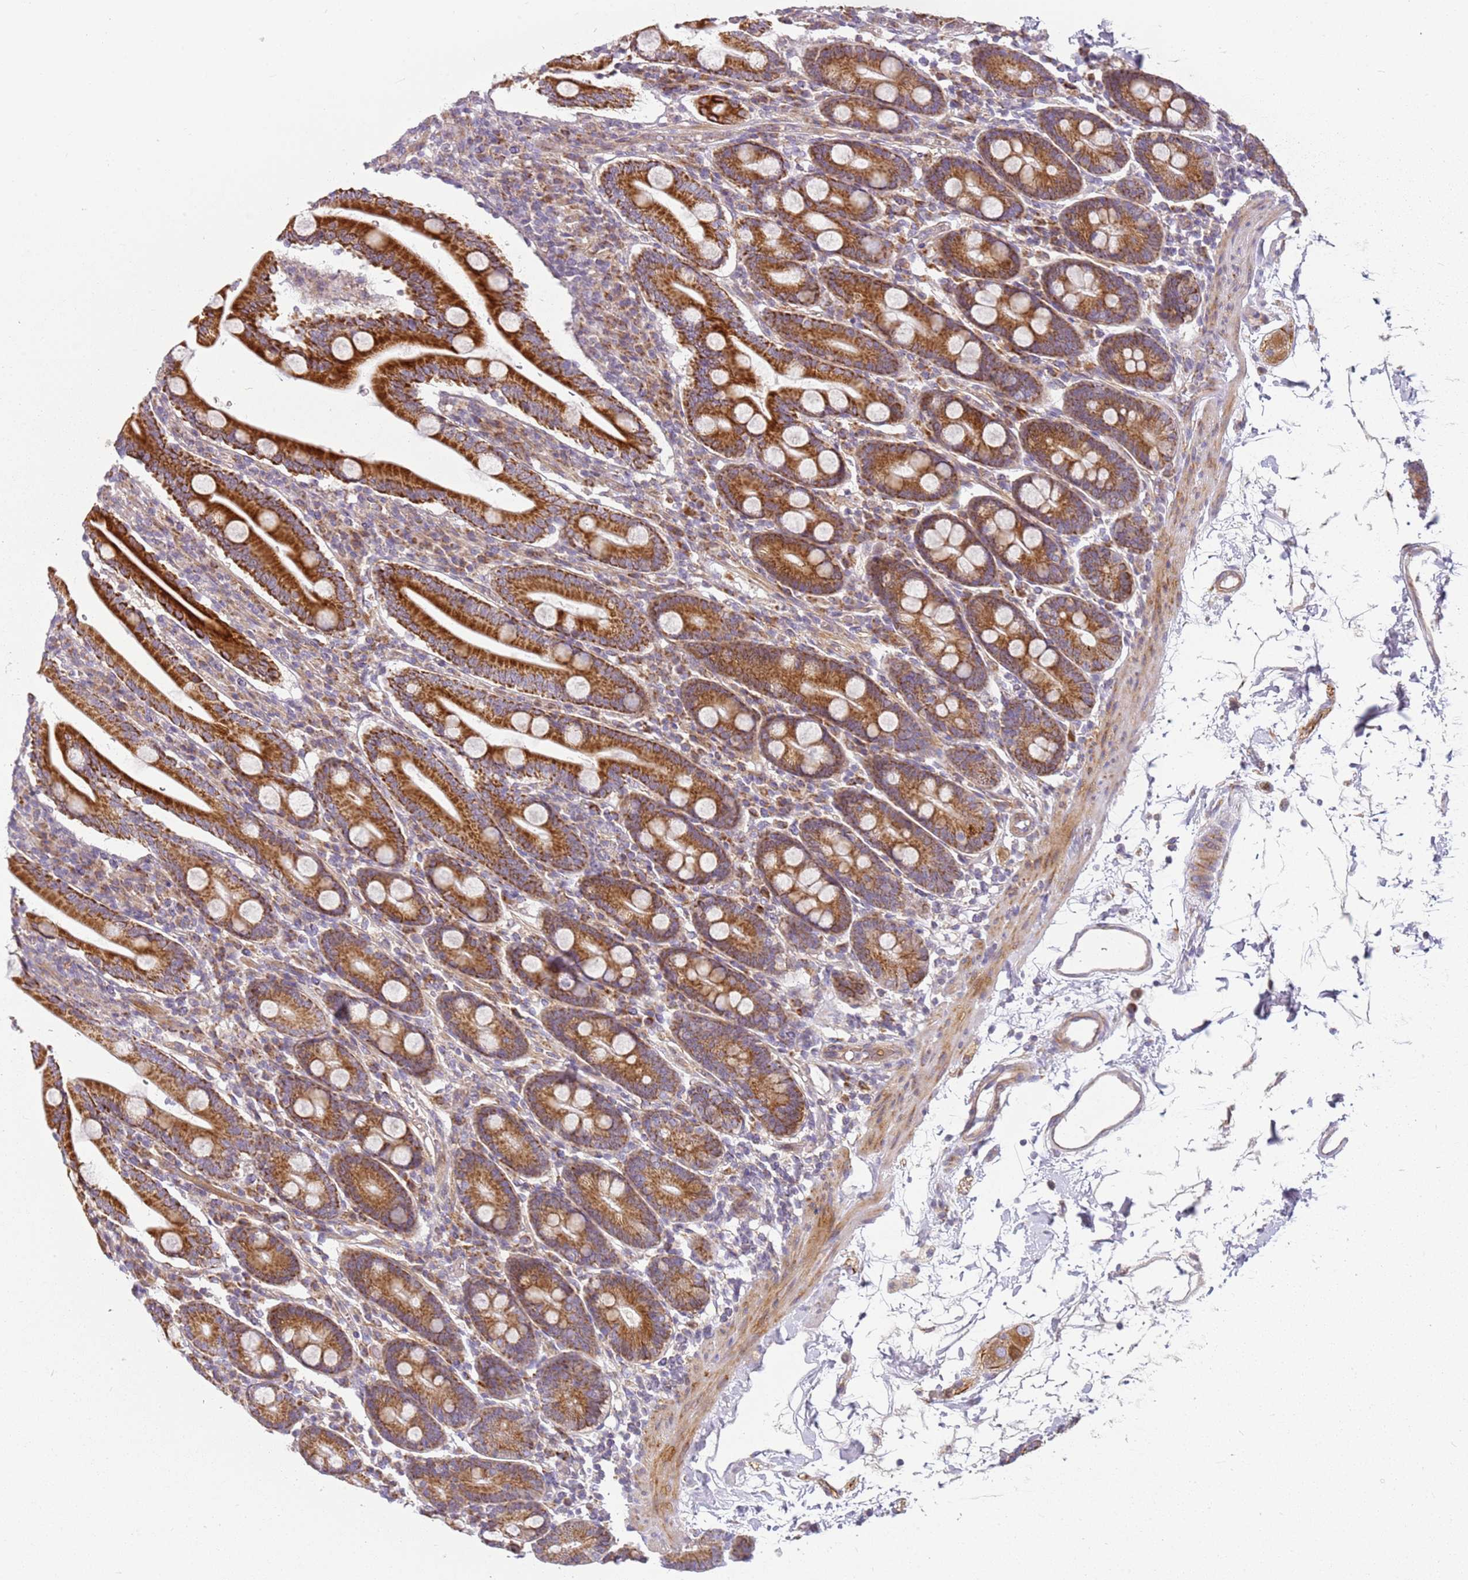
{"staining": {"intensity": "strong", "quantity": ">75%", "location": "cytoplasmic/membranous"}, "tissue": "duodenum", "cell_type": "Glandular cells", "image_type": "normal", "snomed": [{"axis": "morphology", "description": "Normal tissue, NOS"}, {"axis": "topography", "description": "Duodenum"}], "caption": "Approximately >75% of glandular cells in normal duodenum demonstrate strong cytoplasmic/membranous protein expression as visualized by brown immunohistochemical staining.", "gene": "TMEM200C", "patient": {"sex": "male", "age": 35}}